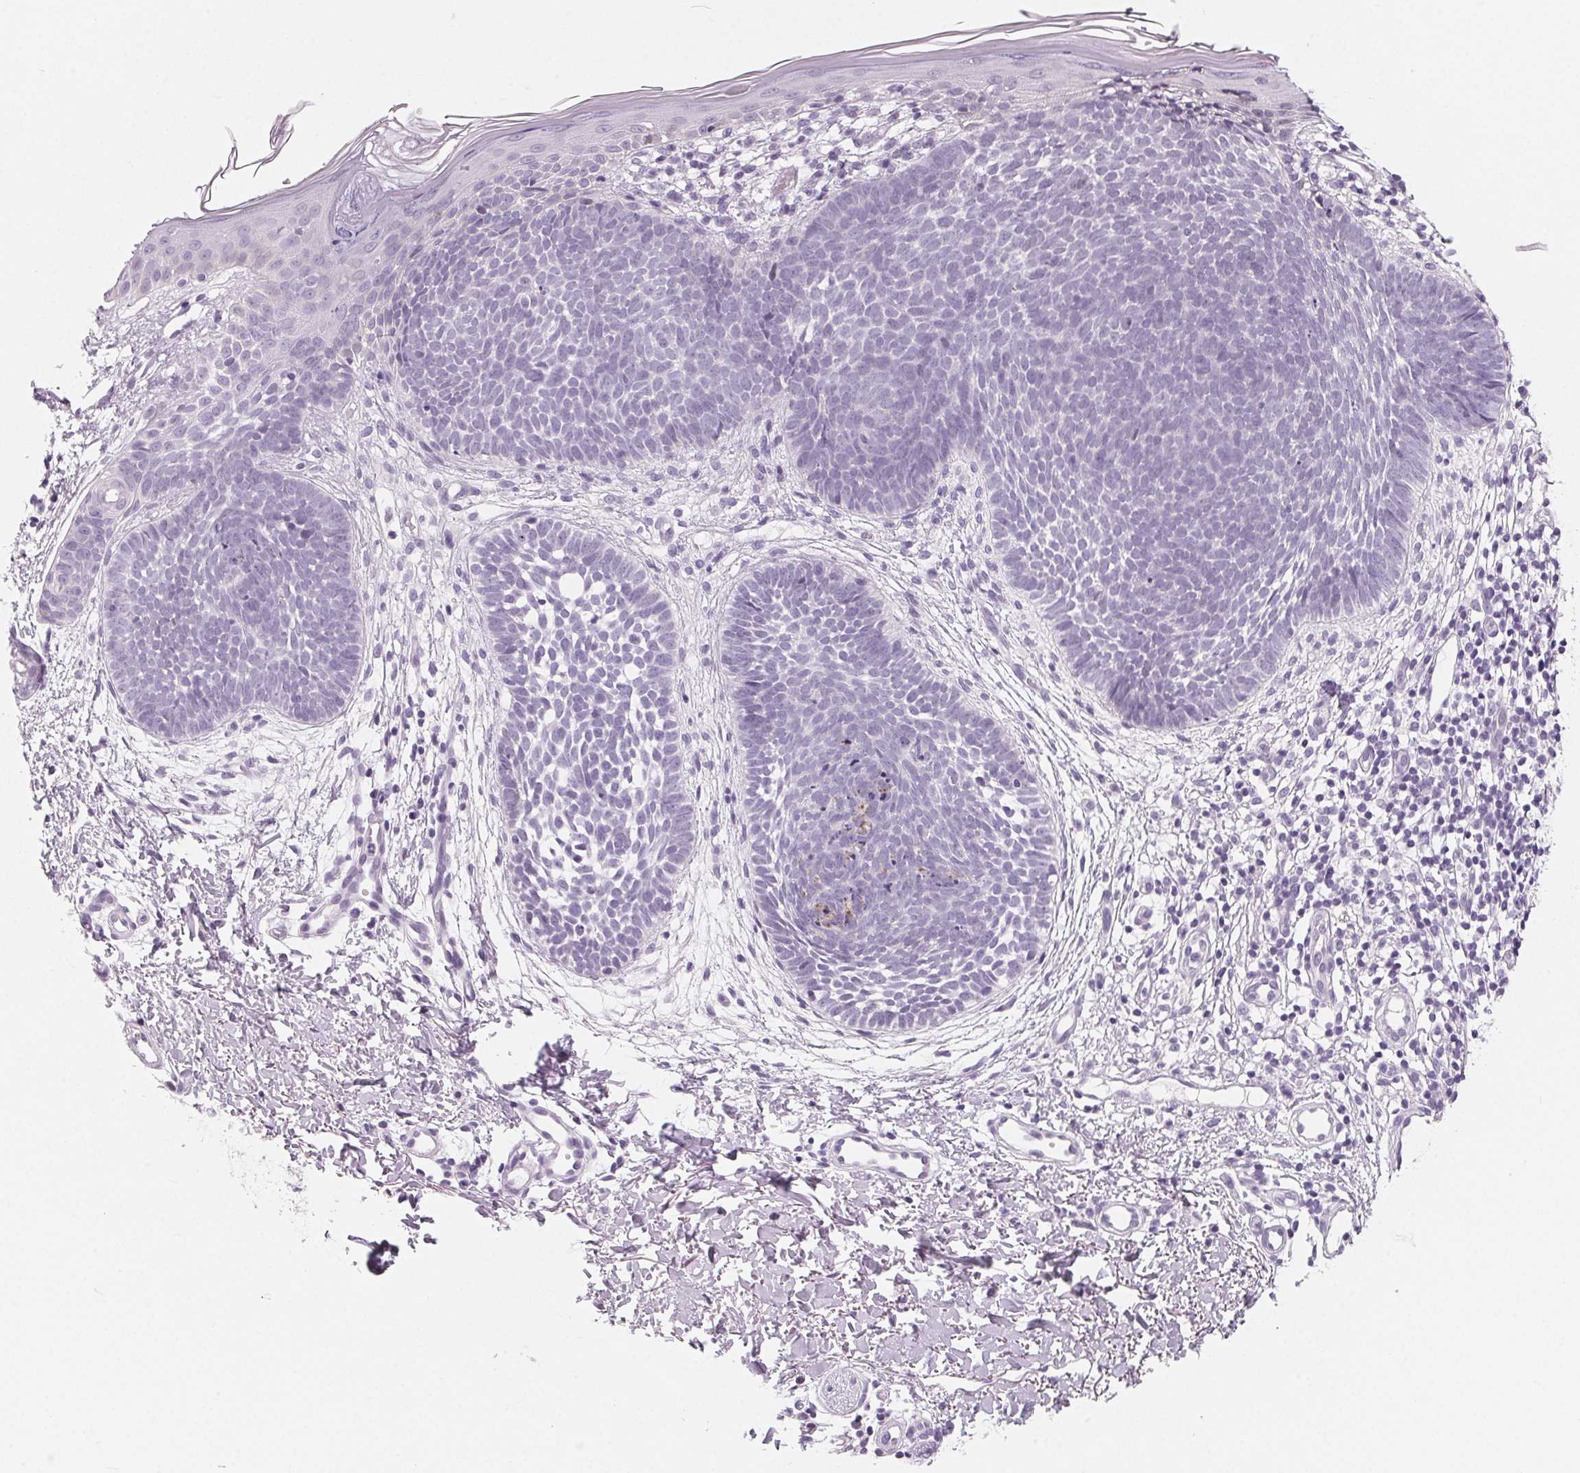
{"staining": {"intensity": "negative", "quantity": "none", "location": "none"}, "tissue": "skin cancer", "cell_type": "Tumor cells", "image_type": "cancer", "snomed": [{"axis": "morphology", "description": "Basal cell carcinoma"}, {"axis": "topography", "description": "Skin"}], "caption": "Human skin basal cell carcinoma stained for a protein using immunohistochemistry displays no expression in tumor cells.", "gene": "SH3GL2", "patient": {"sex": "female", "age": 51}}